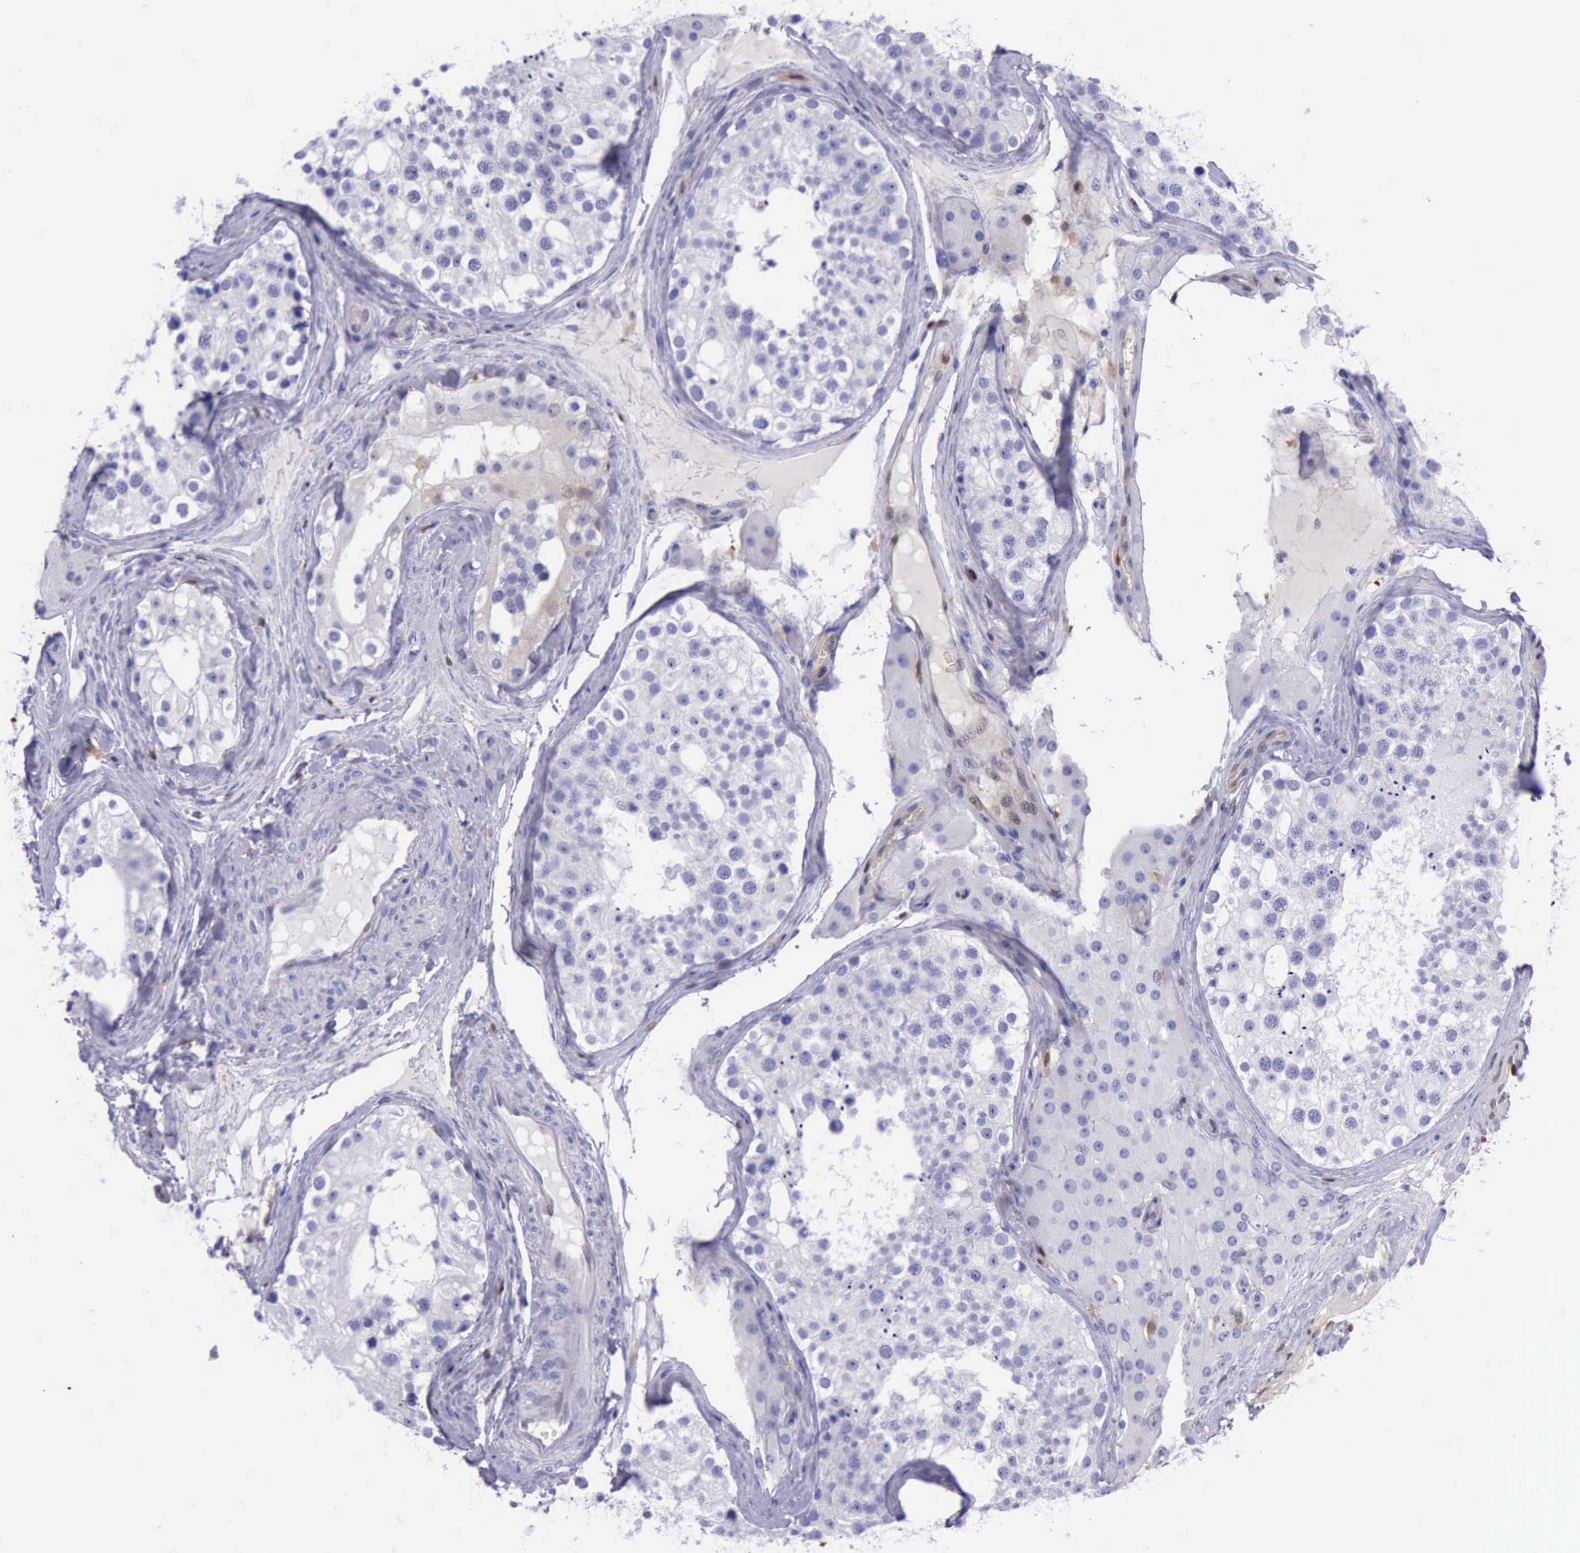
{"staining": {"intensity": "negative", "quantity": "none", "location": "none"}, "tissue": "testis", "cell_type": "Cells in seminiferous ducts", "image_type": "normal", "snomed": [{"axis": "morphology", "description": "Normal tissue, NOS"}, {"axis": "topography", "description": "Testis"}], "caption": "Image shows no significant protein positivity in cells in seminiferous ducts of benign testis.", "gene": "TYMP", "patient": {"sex": "male", "age": 68}}